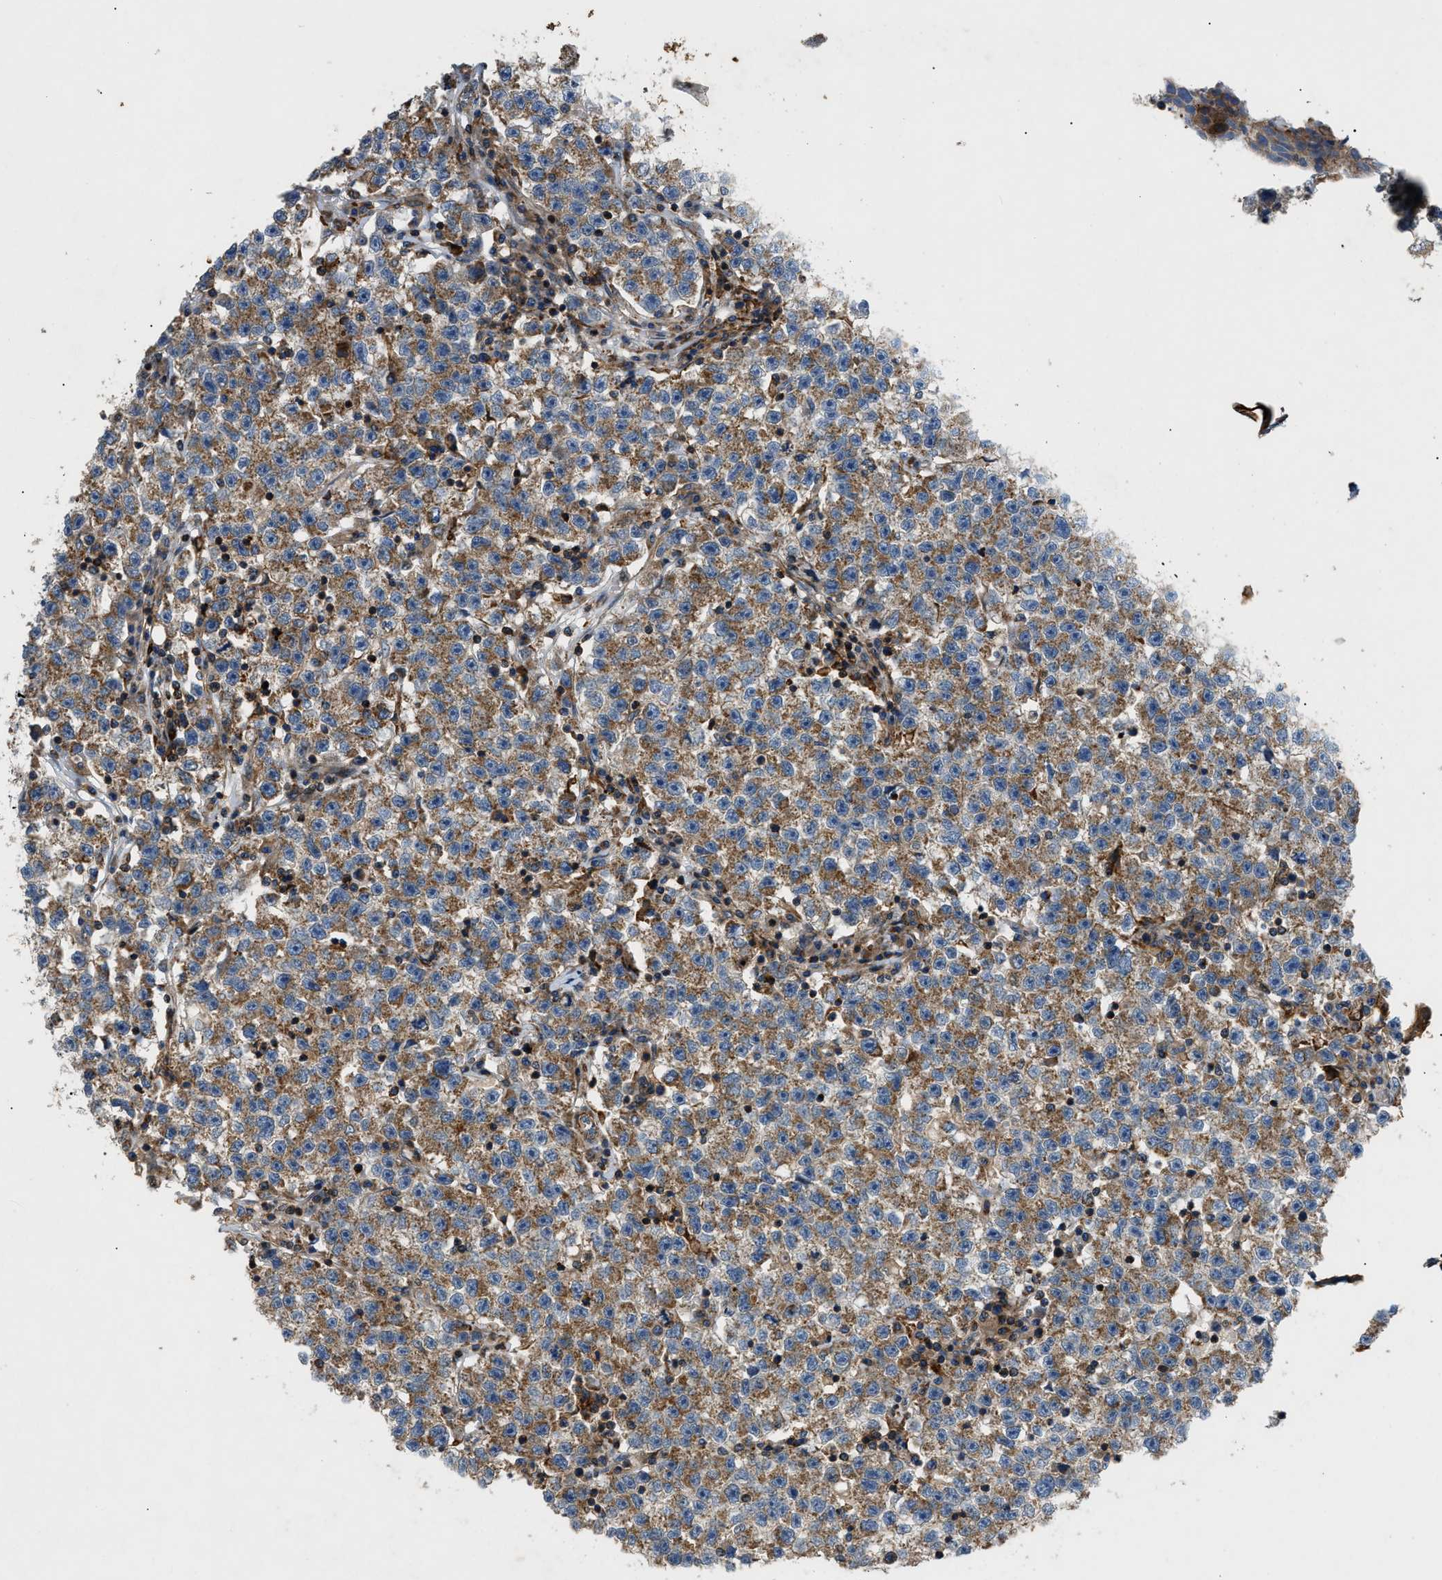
{"staining": {"intensity": "moderate", "quantity": ">75%", "location": "cytoplasmic/membranous"}, "tissue": "testis cancer", "cell_type": "Tumor cells", "image_type": "cancer", "snomed": [{"axis": "morphology", "description": "Seminoma, NOS"}, {"axis": "topography", "description": "Testis"}], "caption": "A photomicrograph of testis cancer stained for a protein reveals moderate cytoplasmic/membranous brown staining in tumor cells. Using DAB (3,3'-diaminobenzidine) (brown) and hematoxylin (blue) stains, captured at high magnification using brightfield microscopy.", "gene": "DHODH", "patient": {"sex": "male", "age": 22}}